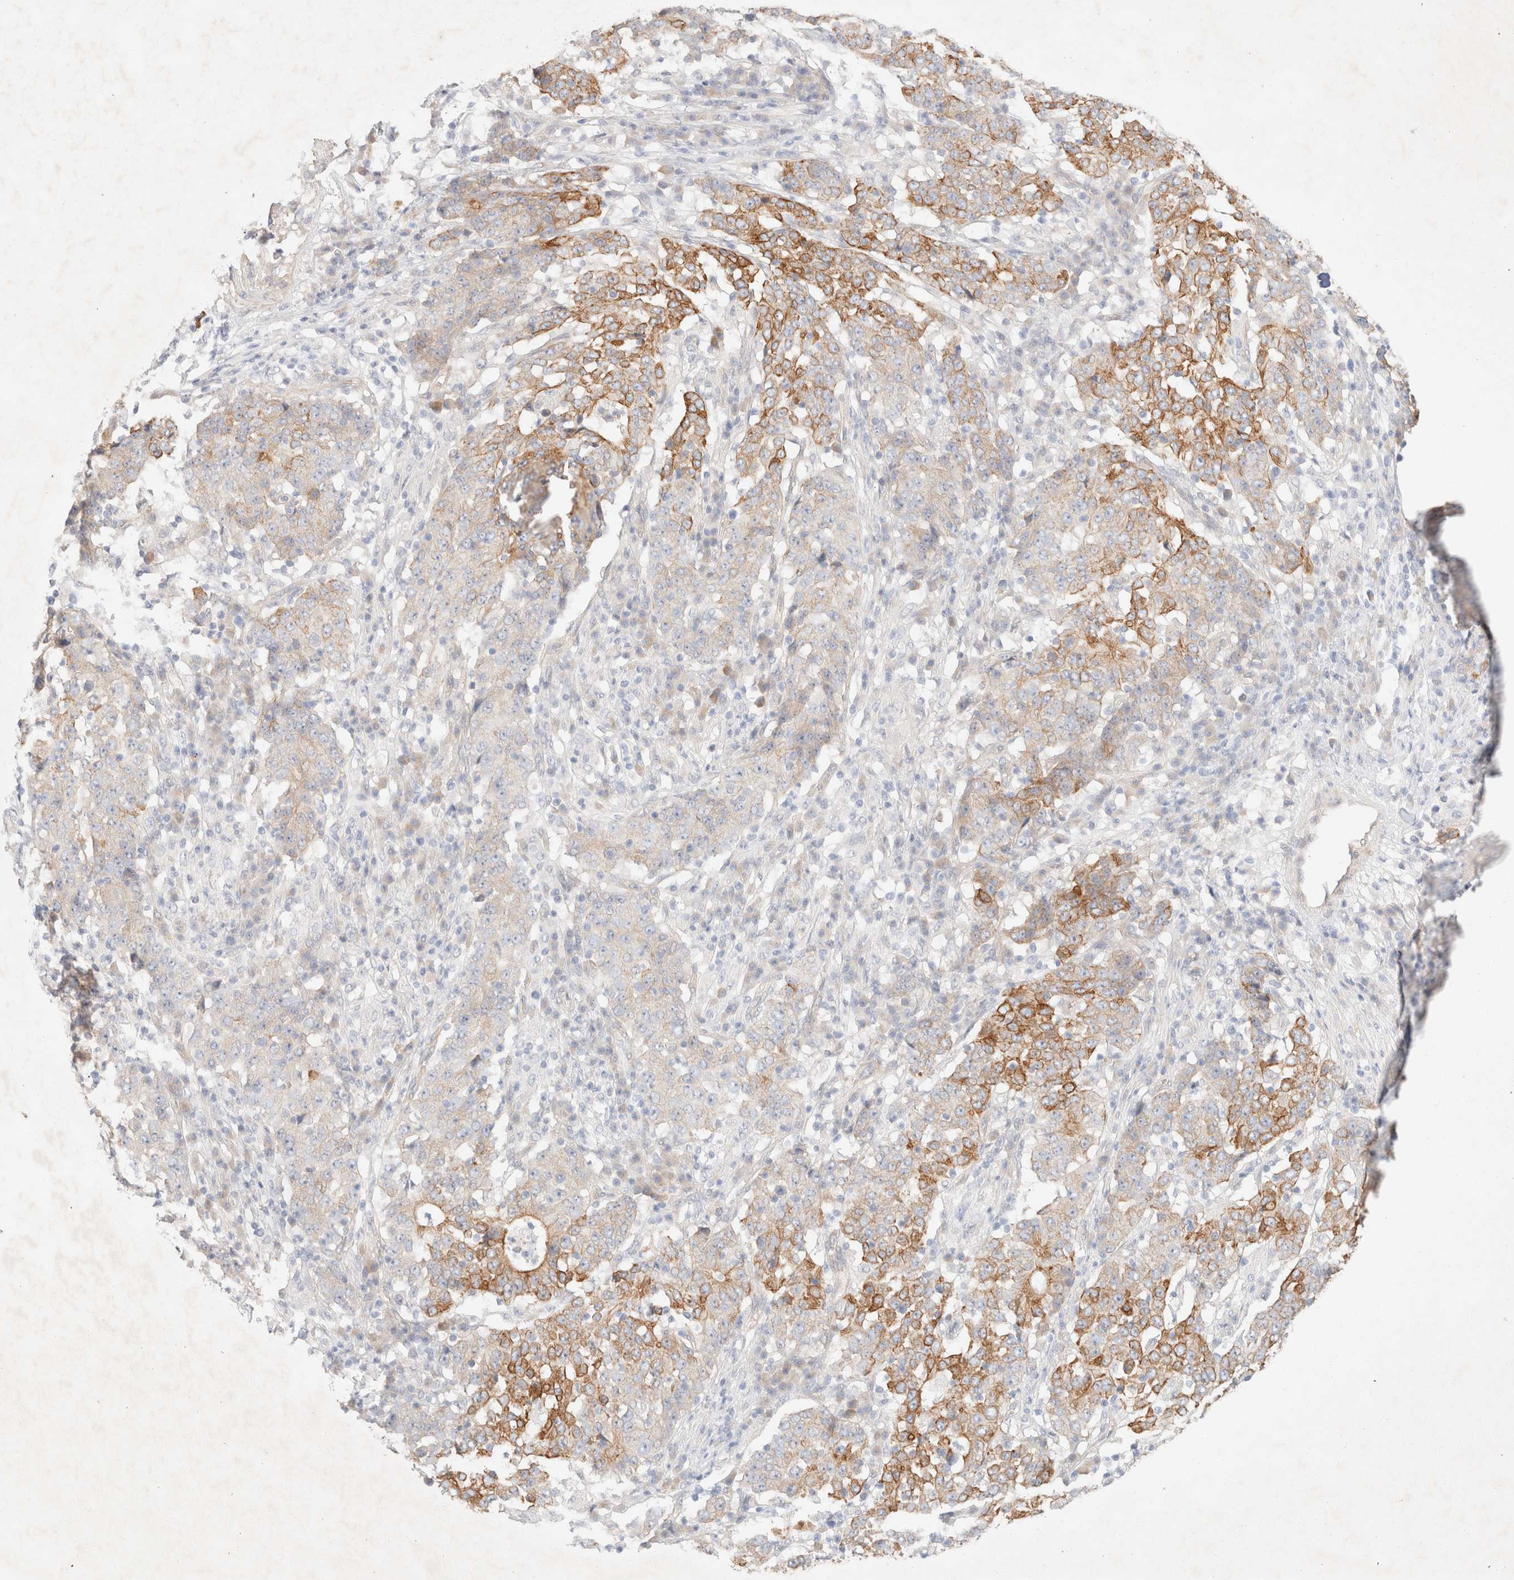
{"staining": {"intensity": "moderate", "quantity": "25%-75%", "location": "cytoplasmic/membranous"}, "tissue": "stomach cancer", "cell_type": "Tumor cells", "image_type": "cancer", "snomed": [{"axis": "morphology", "description": "Adenocarcinoma, NOS"}, {"axis": "topography", "description": "Stomach"}], "caption": "Approximately 25%-75% of tumor cells in human adenocarcinoma (stomach) demonstrate moderate cytoplasmic/membranous protein expression as visualized by brown immunohistochemical staining.", "gene": "CSNK1E", "patient": {"sex": "male", "age": 59}}